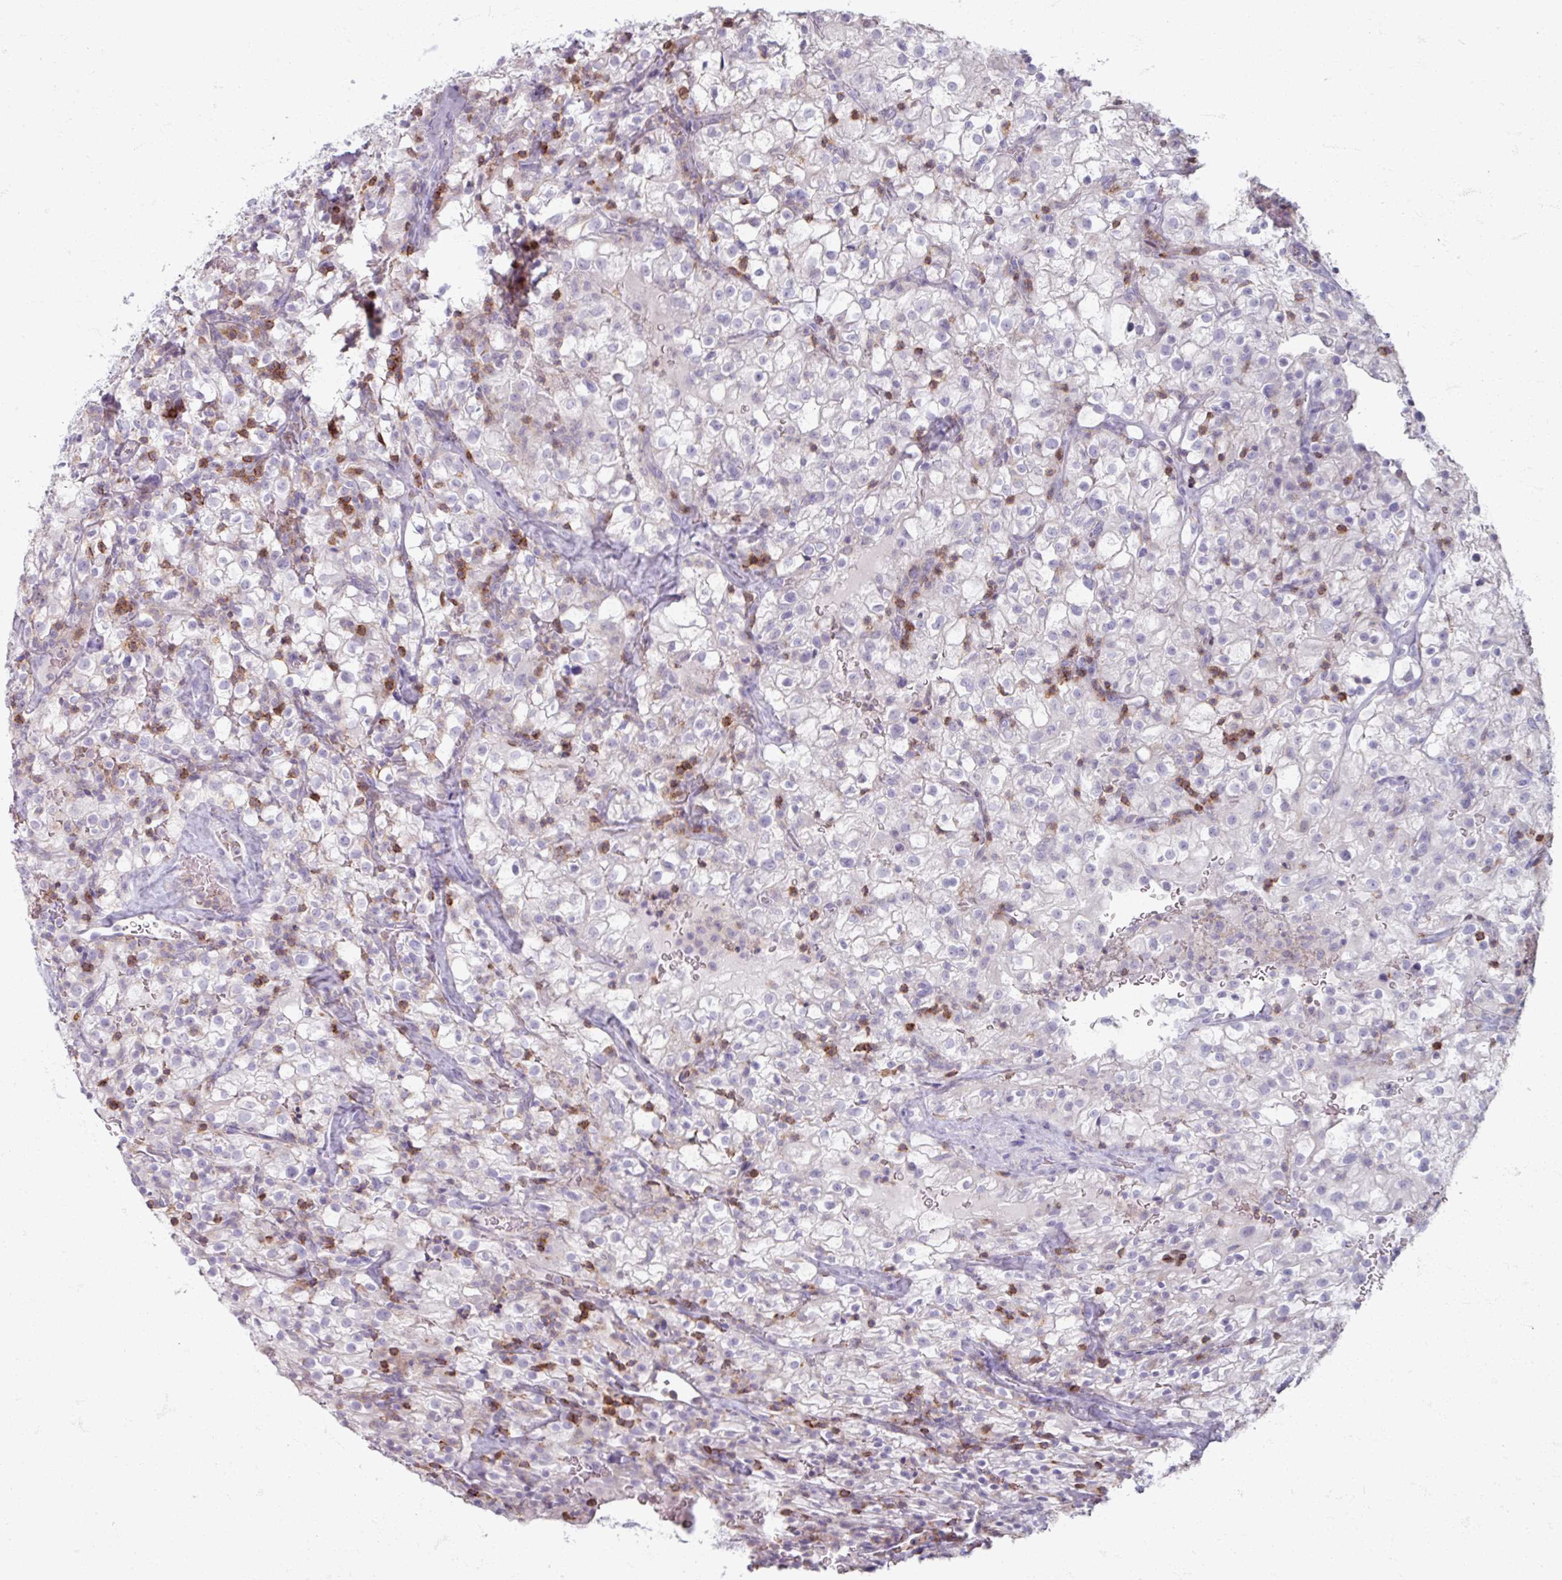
{"staining": {"intensity": "negative", "quantity": "none", "location": "none"}, "tissue": "renal cancer", "cell_type": "Tumor cells", "image_type": "cancer", "snomed": [{"axis": "morphology", "description": "Adenocarcinoma, NOS"}, {"axis": "topography", "description": "Kidney"}], "caption": "Immunohistochemical staining of human renal cancer (adenocarcinoma) reveals no significant staining in tumor cells.", "gene": "PTPRC", "patient": {"sex": "female", "age": 74}}